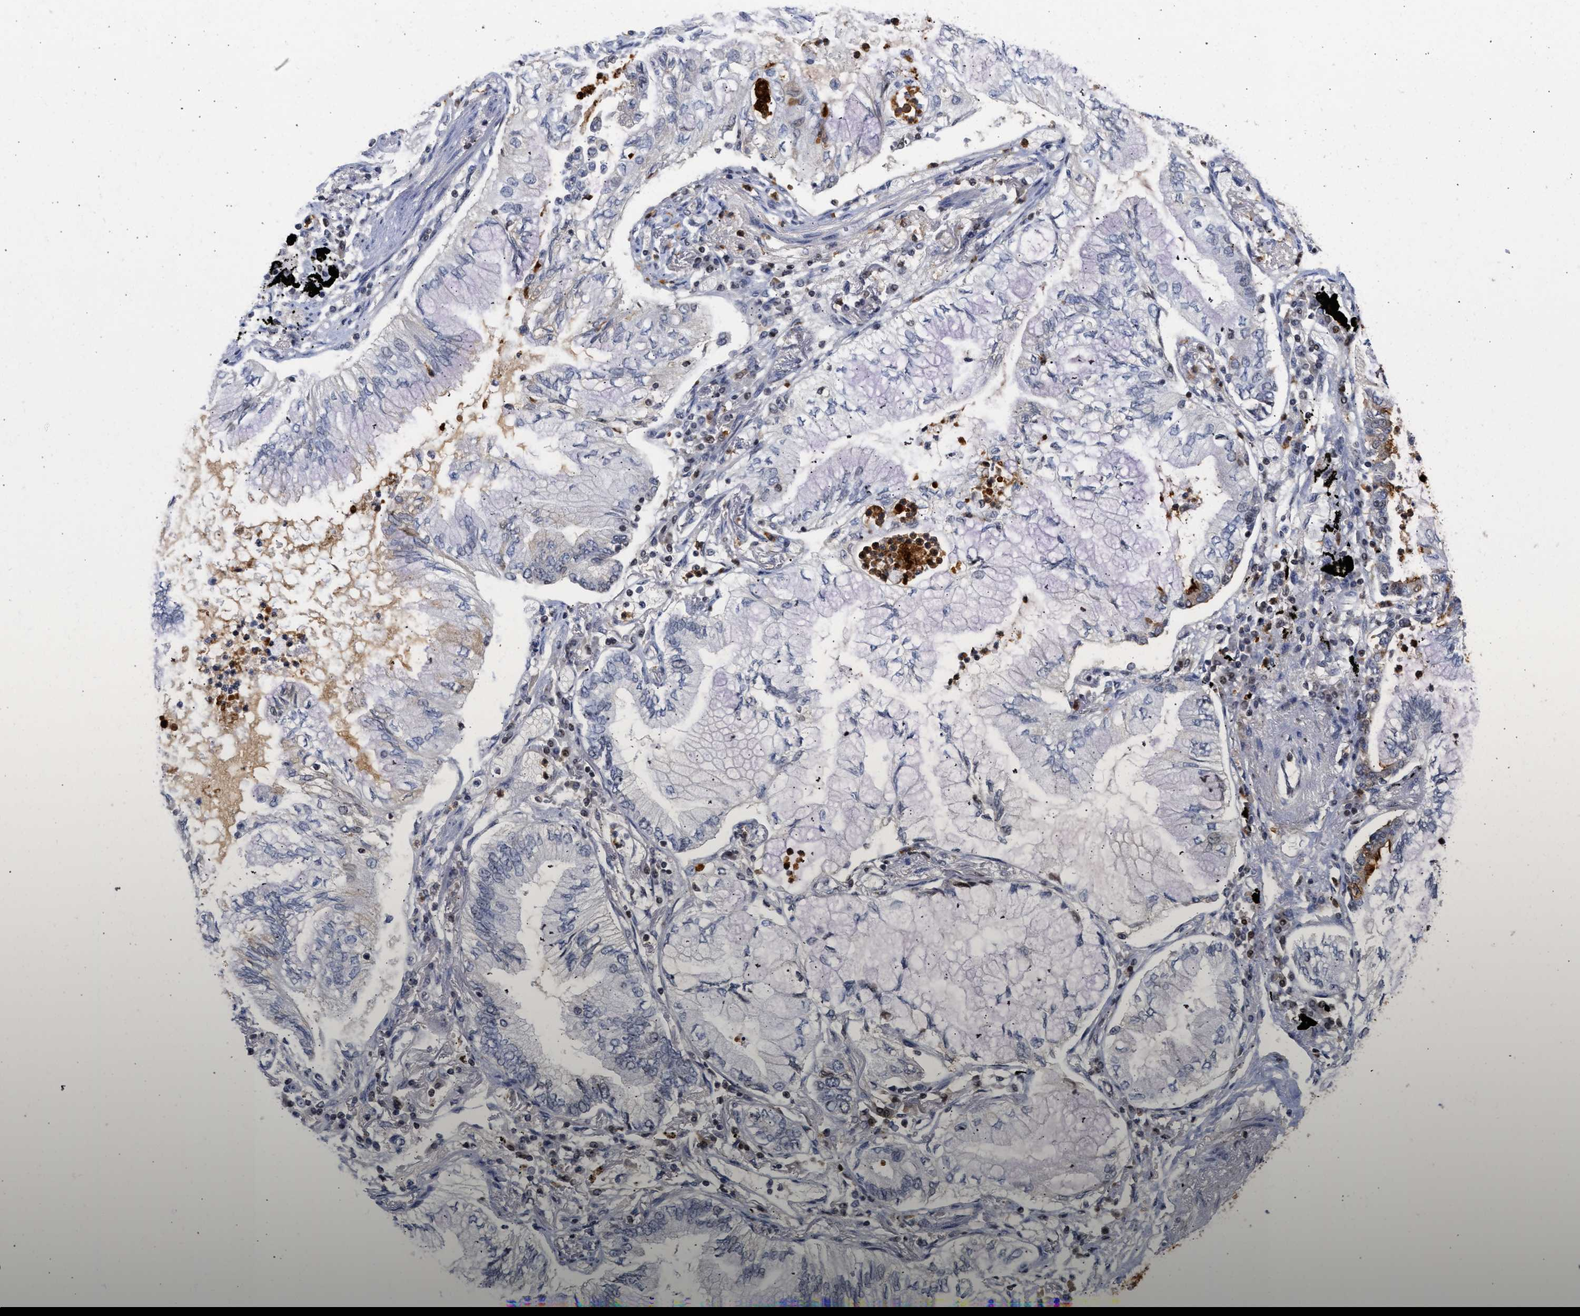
{"staining": {"intensity": "negative", "quantity": "none", "location": "none"}, "tissue": "lung cancer", "cell_type": "Tumor cells", "image_type": "cancer", "snomed": [{"axis": "morphology", "description": "Normal tissue, NOS"}, {"axis": "morphology", "description": "Adenocarcinoma, NOS"}, {"axis": "topography", "description": "Bronchus"}, {"axis": "topography", "description": "Lung"}], "caption": "Micrograph shows no significant protein expression in tumor cells of lung cancer (adenocarcinoma).", "gene": "ENSG00000142539", "patient": {"sex": "female", "age": 70}}